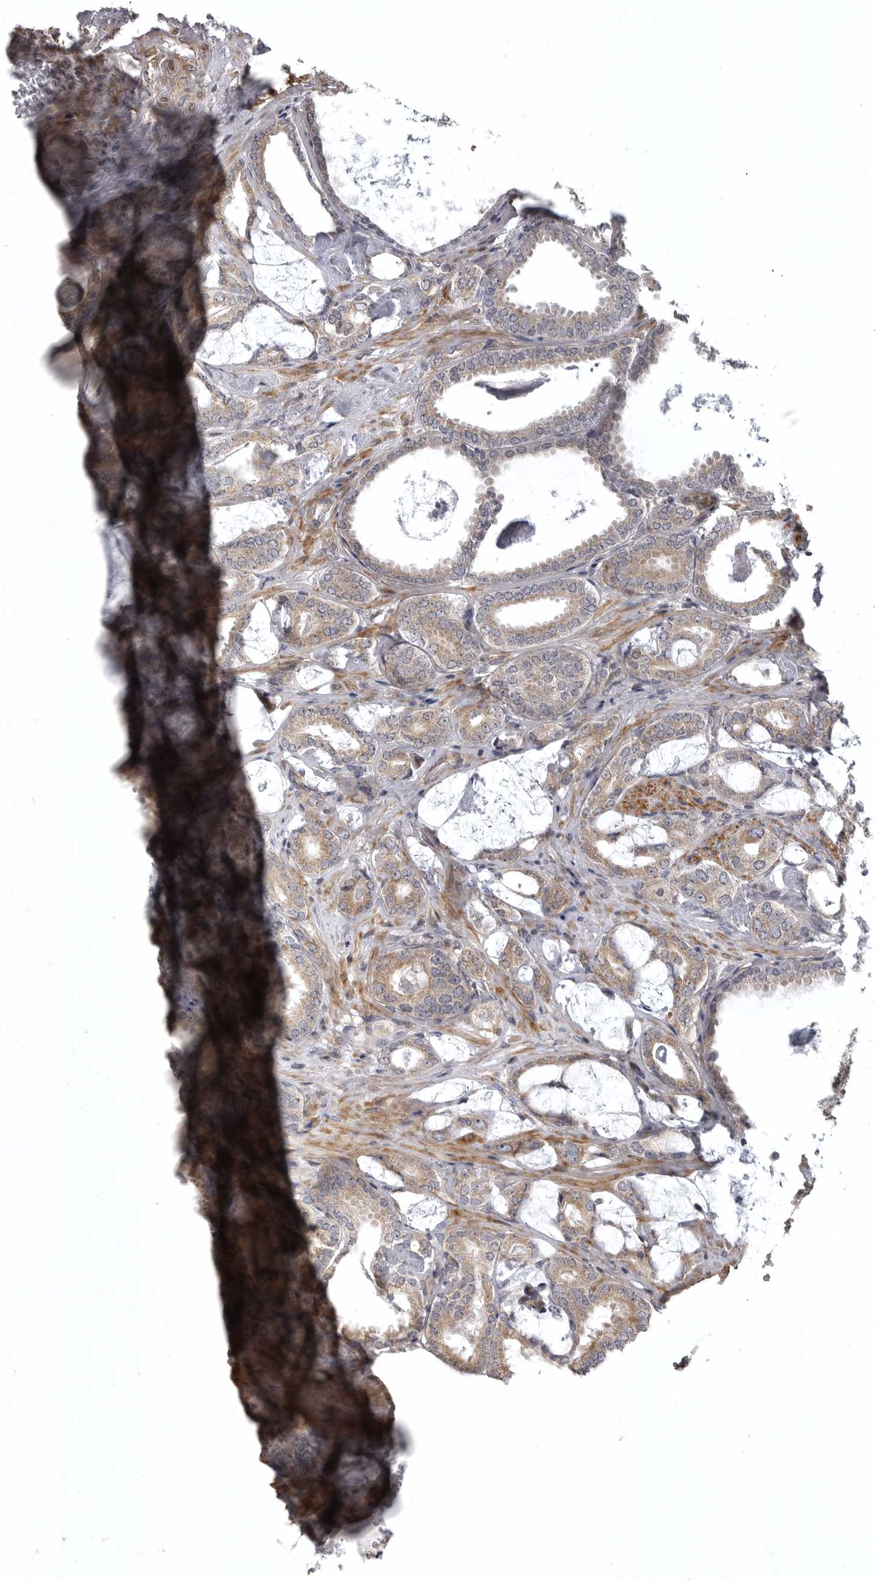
{"staining": {"intensity": "weak", "quantity": ">75%", "location": "cytoplasmic/membranous"}, "tissue": "prostate cancer", "cell_type": "Tumor cells", "image_type": "cancer", "snomed": [{"axis": "morphology", "description": "Adenocarcinoma, Low grade"}, {"axis": "topography", "description": "Prostate"}], "caption": "This histopathology image demonstrates immunohistochemistry staining of human prostate cancer, with low weak cytoplasmic/membranous staining in about >75% of tumor cells.", "gene": "ZNRF1", "patient": {"sex": "male", "age": 71}}